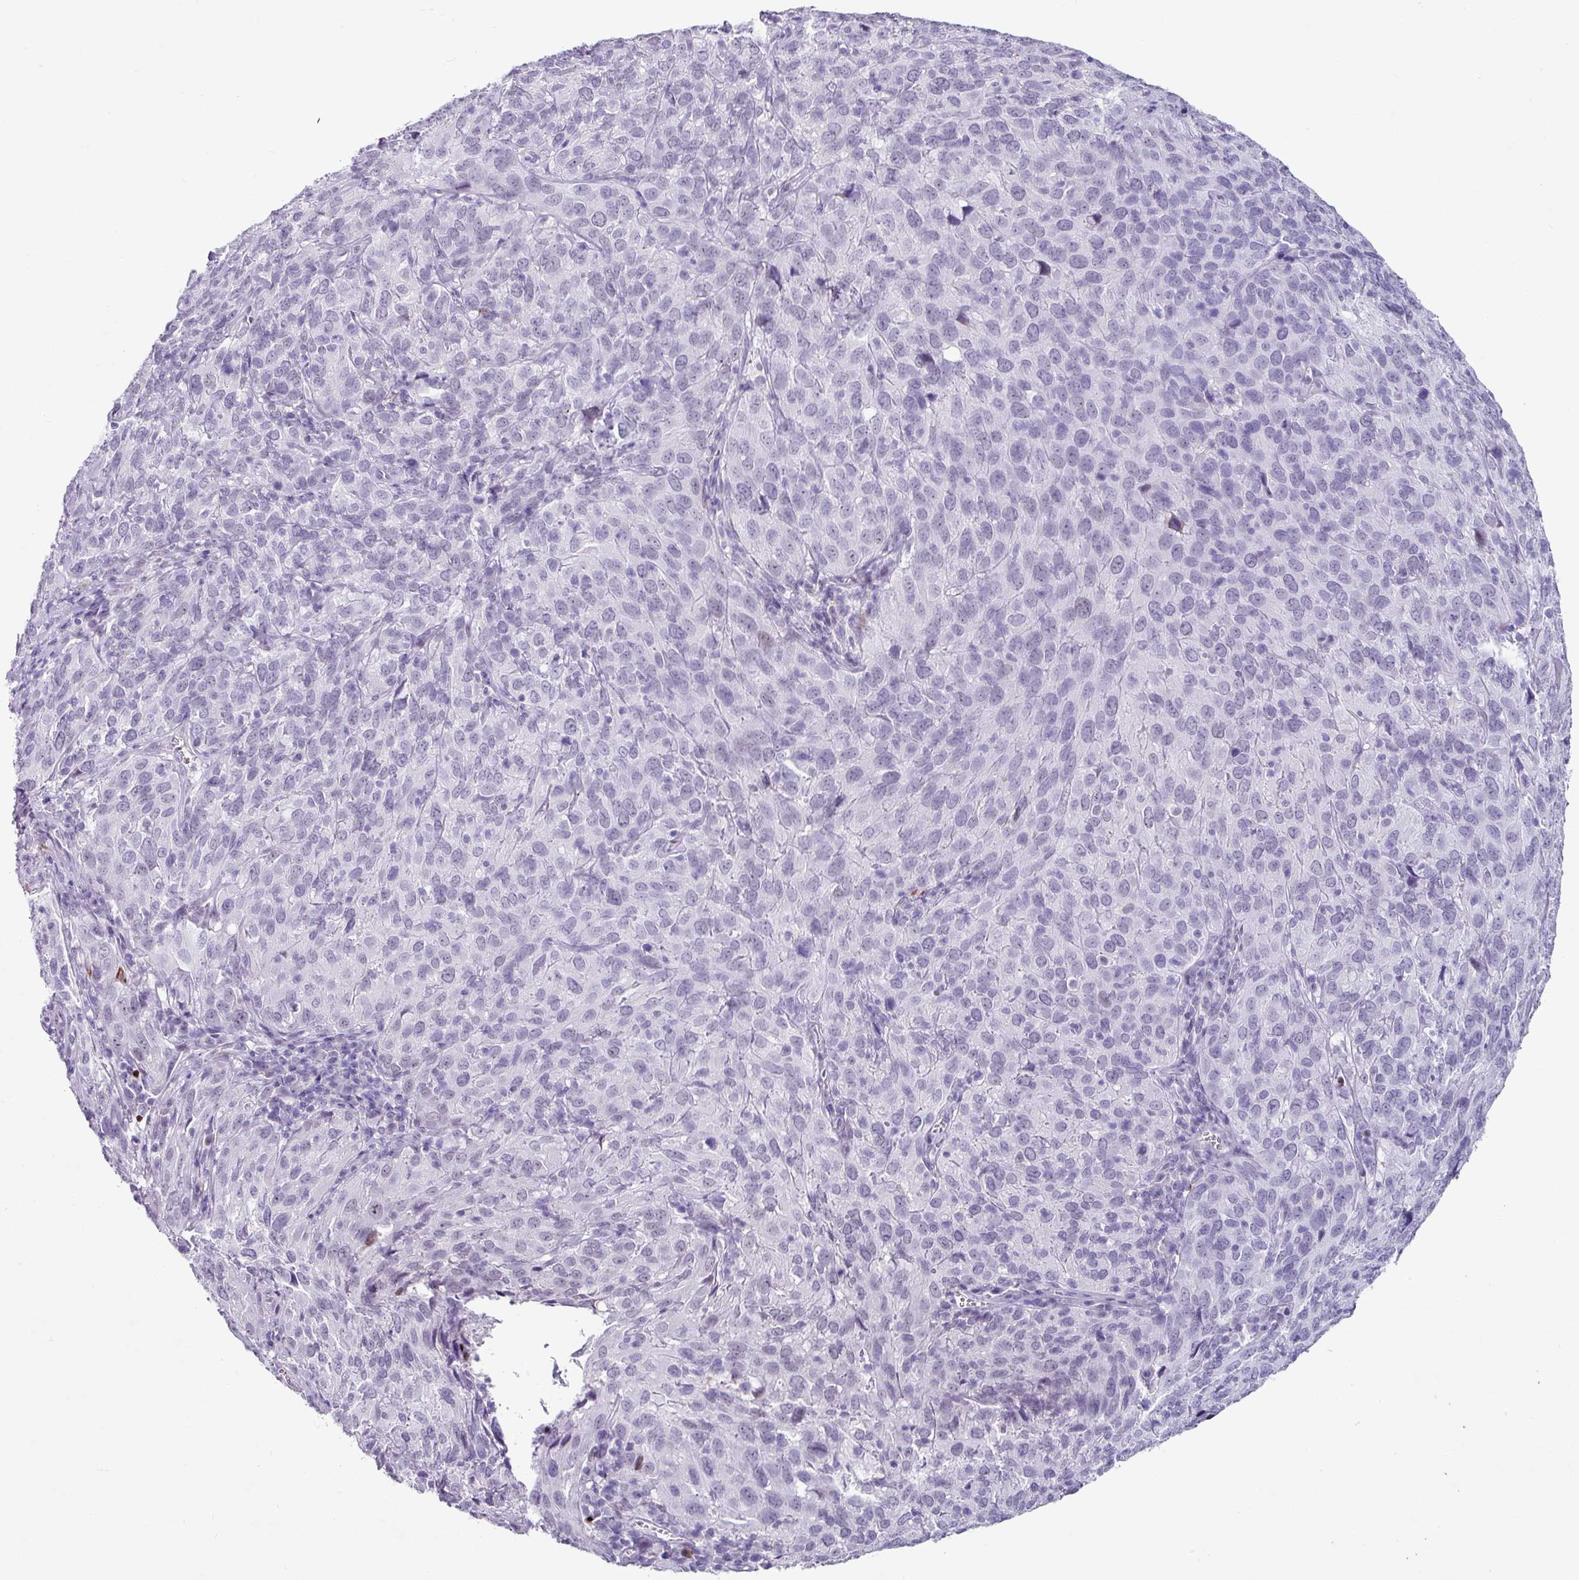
{"staining": {"intensity": "negative", "quantity": "none", "location": "none"}, "tissue": "cervical cancer", "cell_type": "Tumor cells", "image_type": "cancer", "snomed": [{"axis": "morphology", "description": "Squamous cell carcinoma, NOS"}, {"axis": "topography", "description": "Cervix"}], "caption": "DAB (3,3'-diaminobenzidine) immunohistochemical staining of human cervical cancer displays no significant expression in tumor cells.", "gene": "TRA2A", "patient": {"sex": "female", "age": 51}}